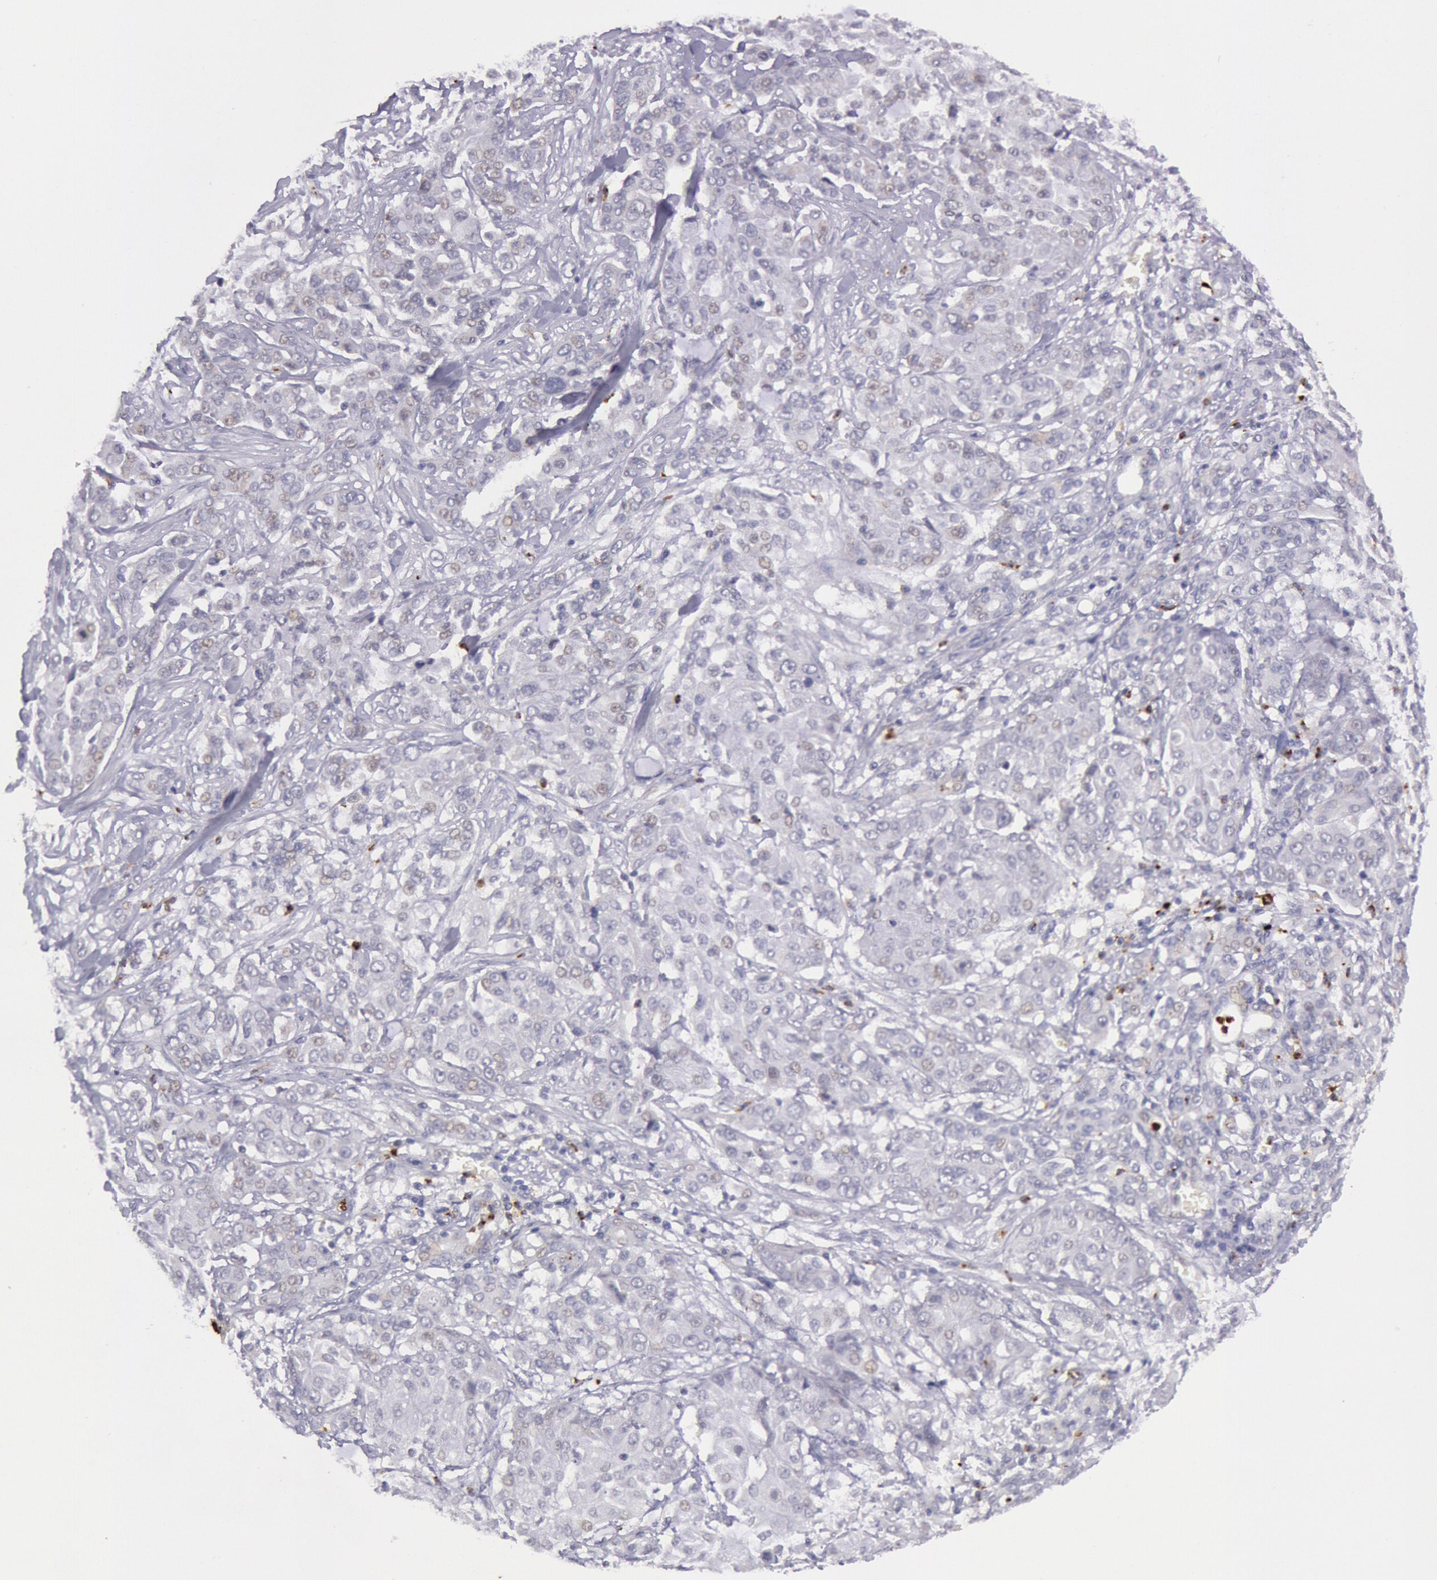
{"staining": {"intensity": "negative", "quantity": "none", "location": "none"}, "tissue": "pancreatic cancer", "cell_type": "Tumor cells", "image_type": "cancer", "snomed": [{"axis": "morphology", "description": "Adenocarcinoma, NOS"}, {"axis": "topography", "description": "Pancreas"}], "caption": "High power microscopy micrograph of an immunohistochemistry (IHC) photomicrograph of pancreatic adenocarcinoma, revealing no significant positivity in tumor cells.", "gene": "KDM6A", "patient": {"sex": "female", "age": 52}}